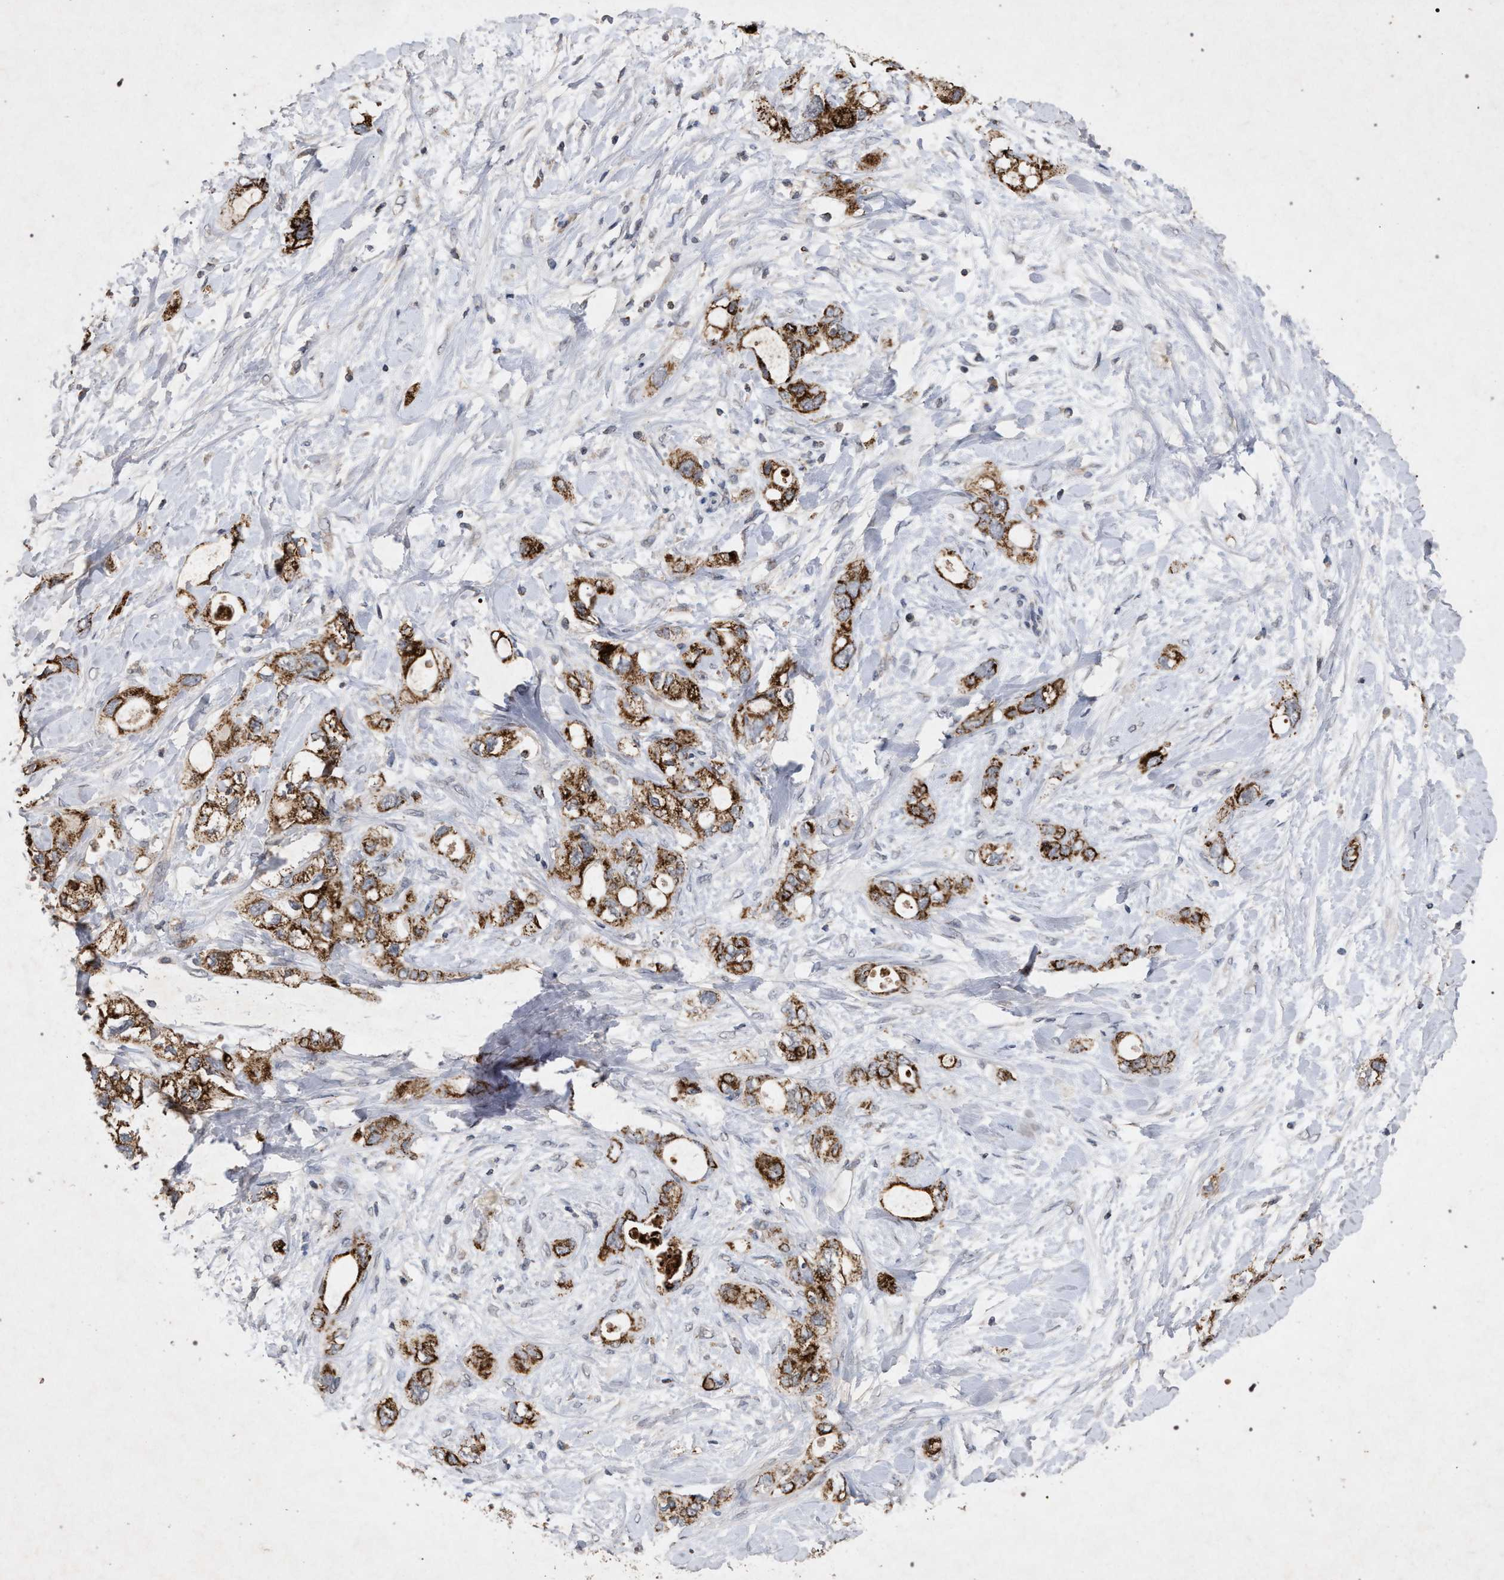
{"staining": {"intensity": "strong", "quantity": ">75%", "location": "cytoplasmic/membranous"}, "tissue": "pancreatic cancer", "cell_type": "Tumor cells", "image_type": "cancer", "snomed": [{"axis": "morphology", "description": "Adenocarcinoma, NOS"}, {"axis": "topography", "description": "Pancreas"}], "caption": "A high-resolution photomicrograph shows immunohistochemistry staining of pancreatic adenocarcinoma, which displays strong cytoplasmic/membranous expression in approximately >75% of tumor cells. (DAB (3,3'-diaminobenzidine) IHC, brown staining for protein, blue staining for nuclei).", "gene": "PKD2L1", "patient": {"sex": "female", "age": 56}}